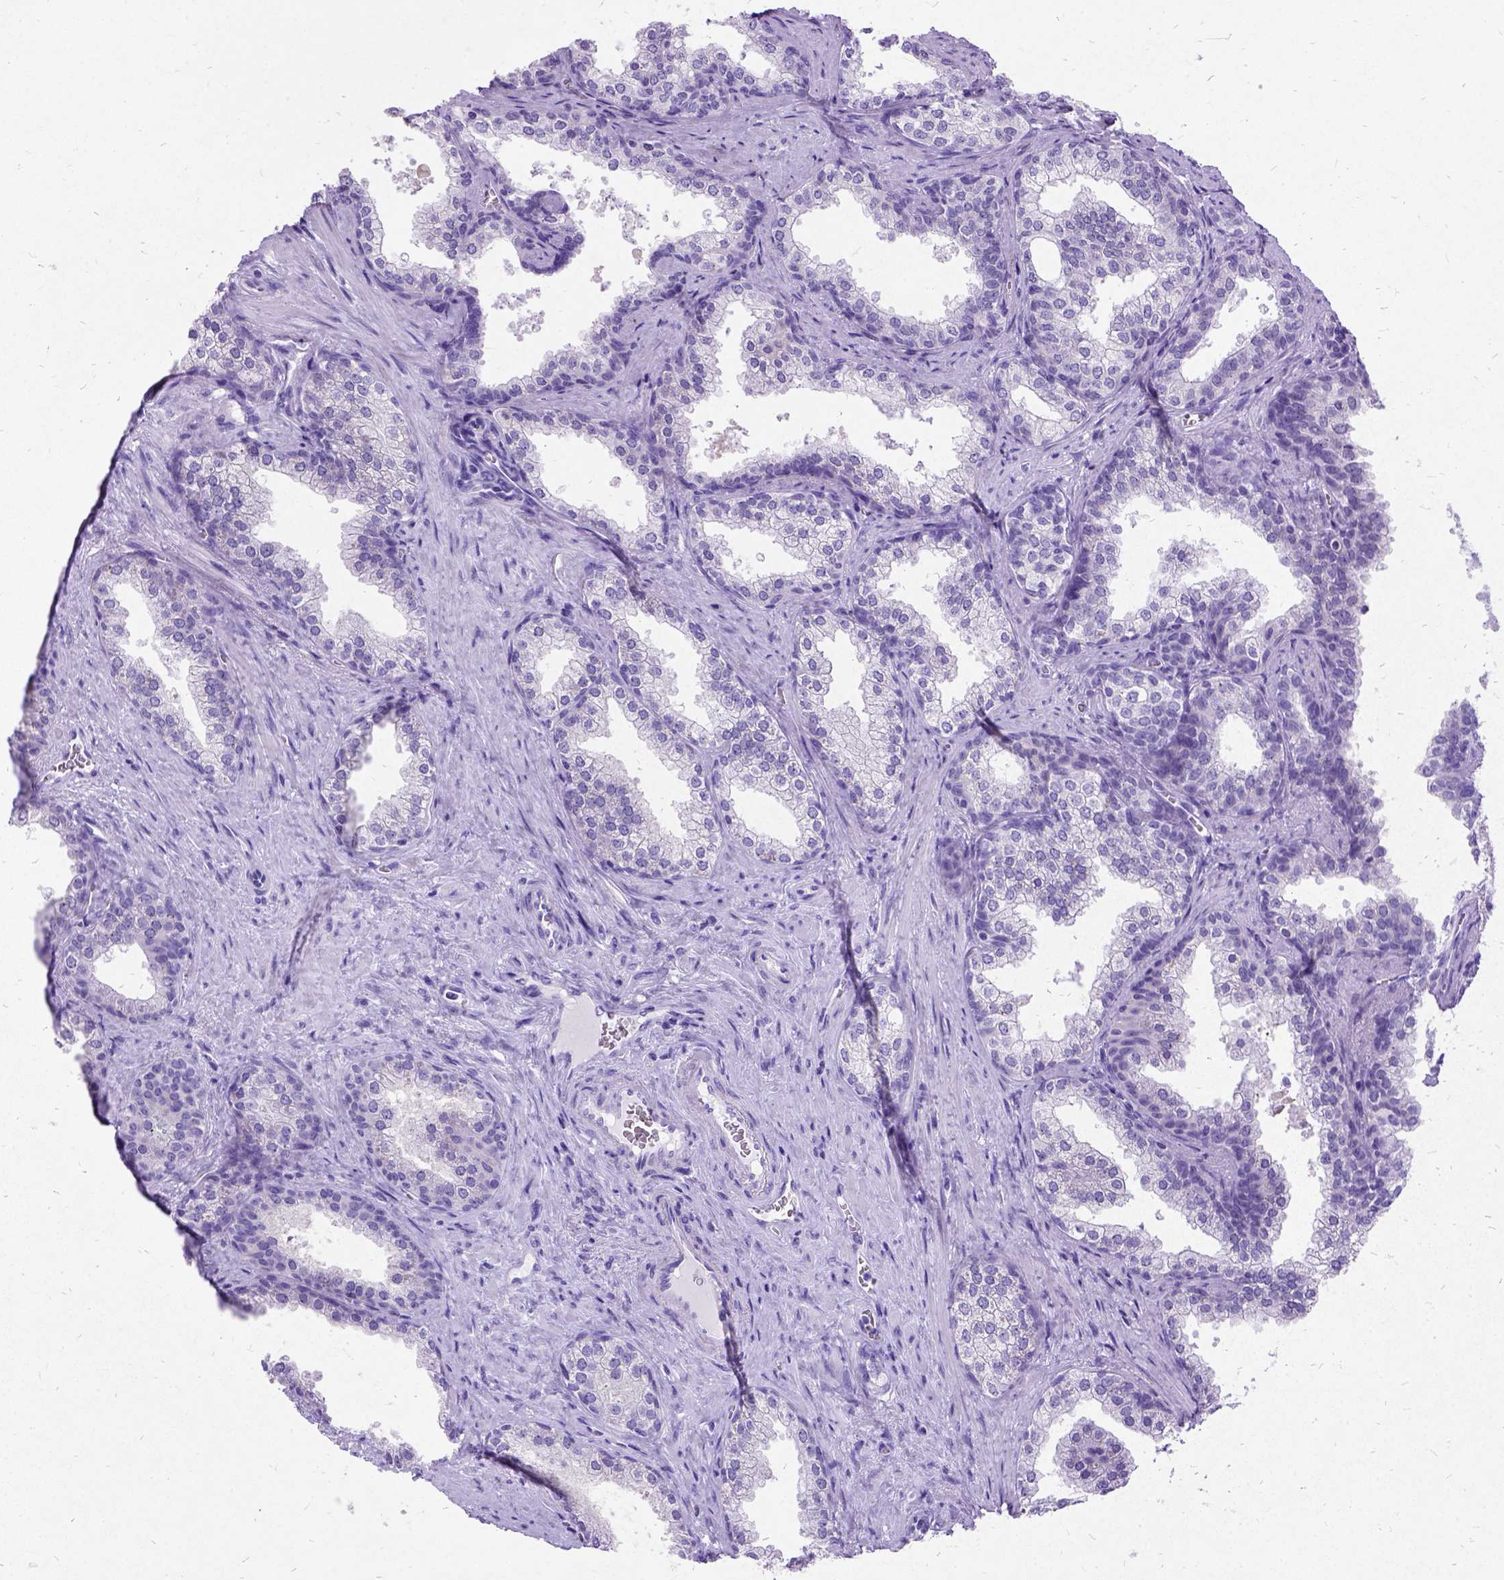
{"staining": {"intensity": "negative", "quantity": "none", "location": "none"}, "tissue": "prostate", "cell_type": "Glandular cells", "image_type": "normal", "snomed": [{"axis": "morphology", "description": "Normal tissue, NOS"}, {"axis": "topography", "description": "Prostate"}], "caption": "Benign prostate was stained to show a protein in brown. There is no significant expression in glandular cells. The staining was performed using DAB to visualize the protein expression in brown, while the nuclei were stained in blue with hematoxylin (Magnification: 20x).", "gene": "NEUROD4", "patient": {"sex": "male", "age": 79}}